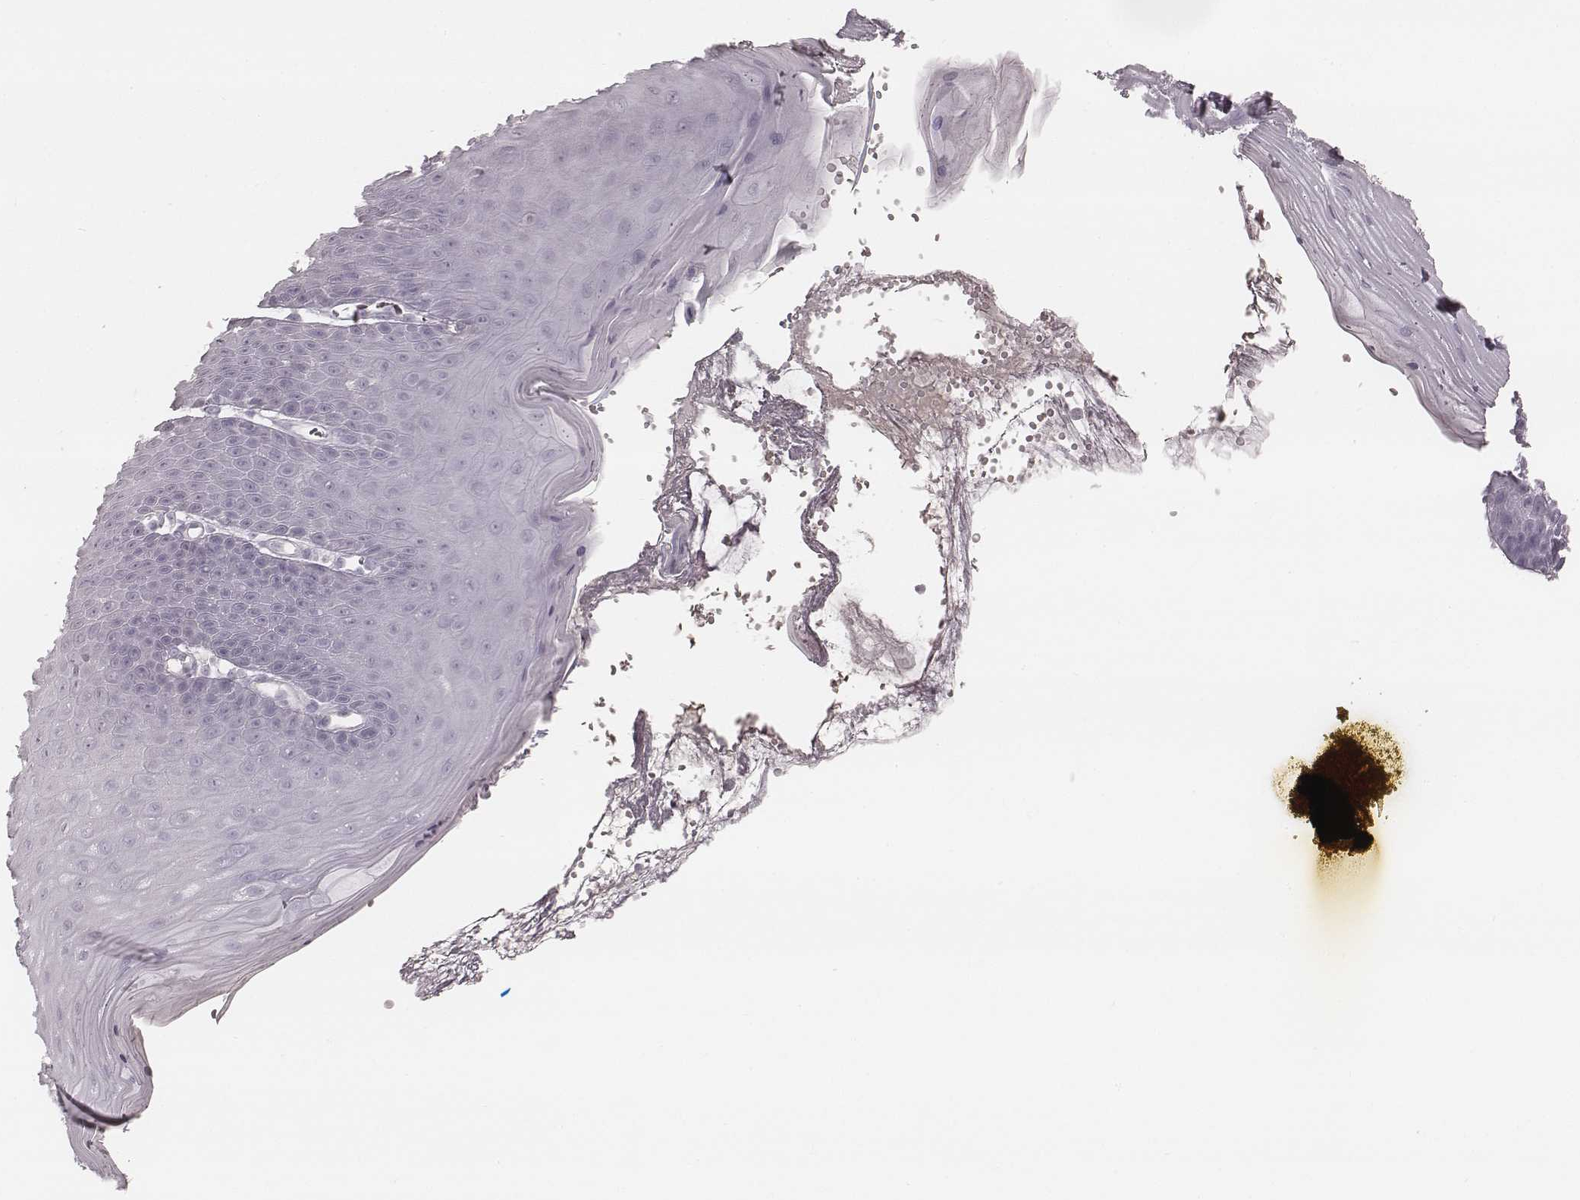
{"staining": {"intensity": "negative", "quantity": "none", "location": "none"}, "tissue": "skin", "cell_type": "Epidermal cells", "image_type": "normal", "snomed": [{"axis": "morphology", "description": "Normal tissue, NOS"}, {"axis": "topography", "description": "Anal"}], "caption": "Skin stained for a protein using immunohistochemistry shows no positivity epidermal cells.", "gene": "SMIM24", "patient": {"sex": "male", "age": 53}}